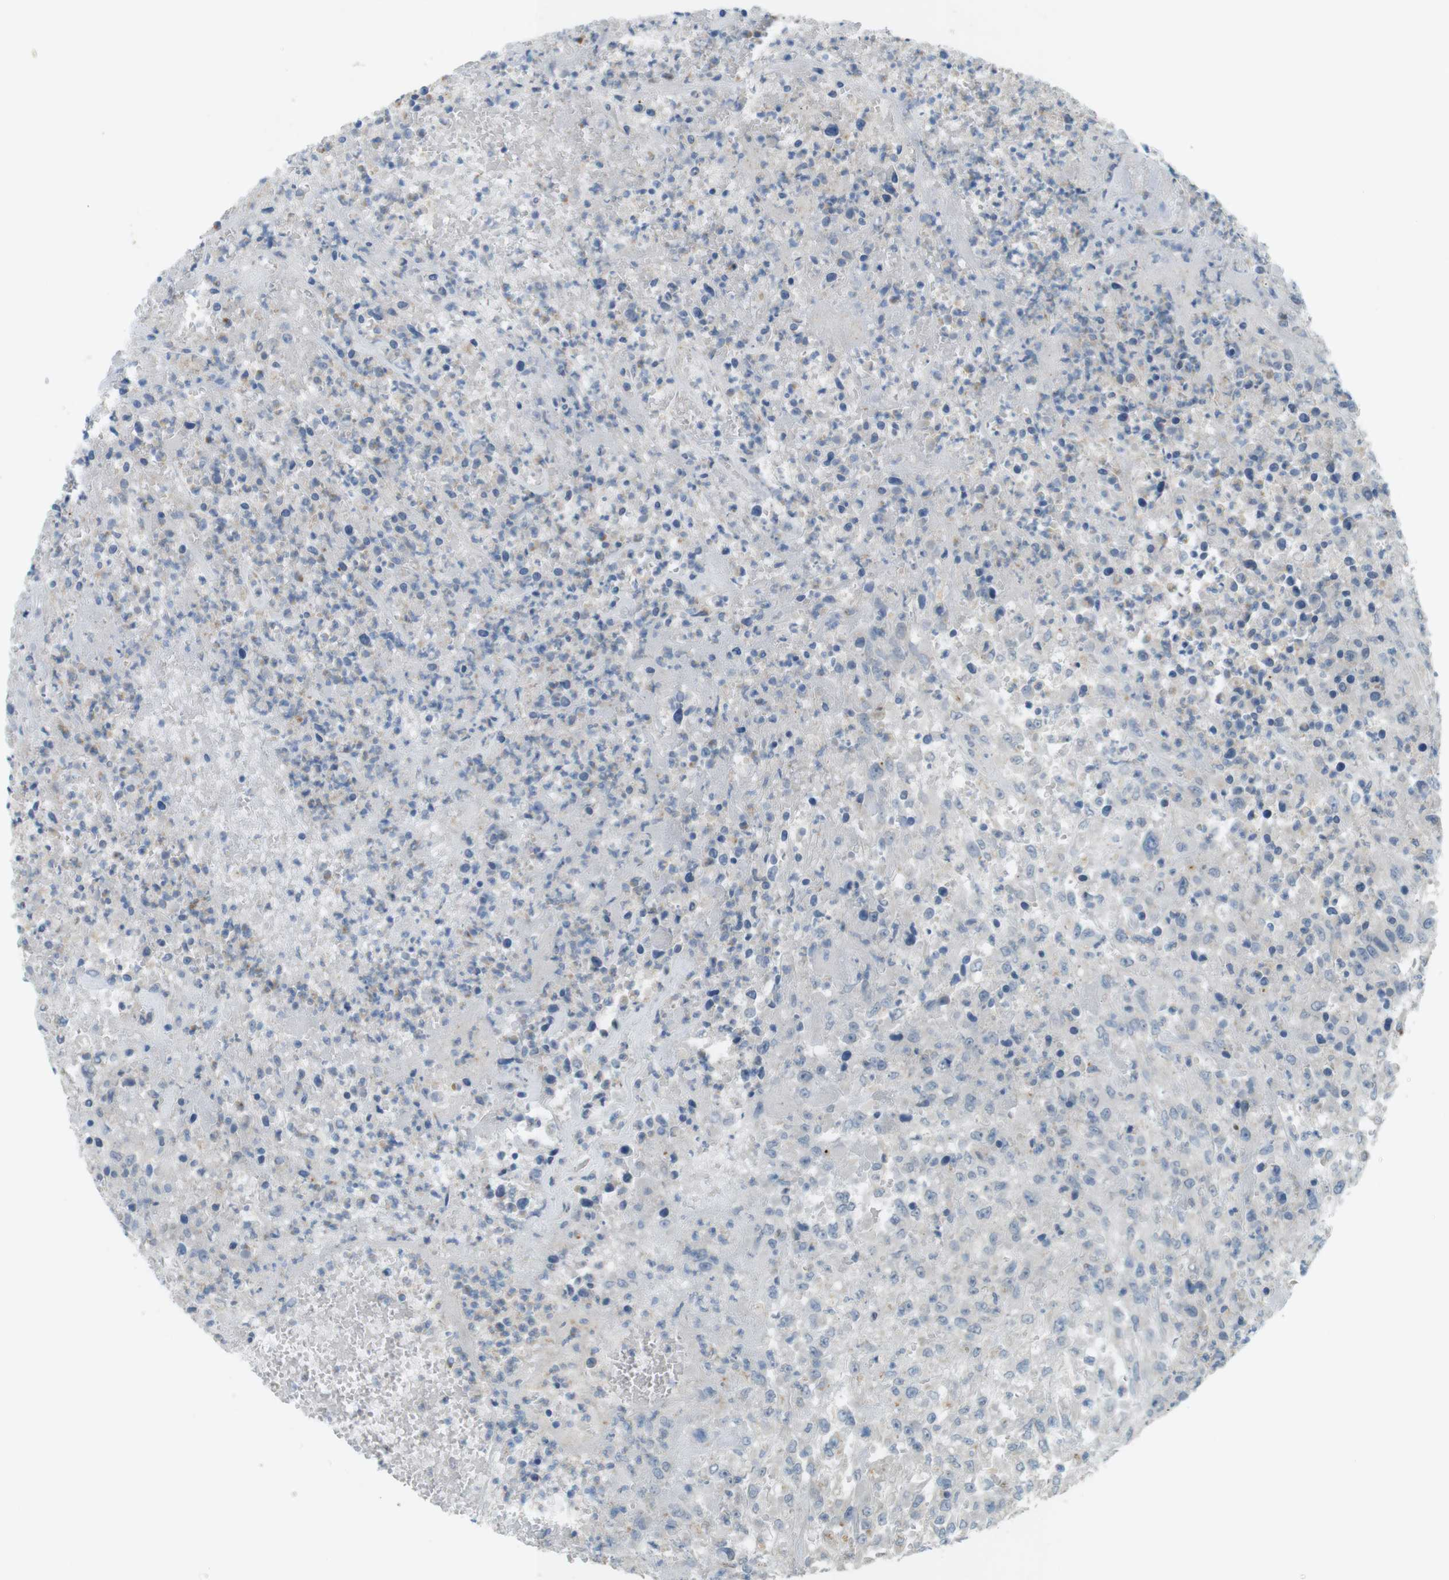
{"staining": {"intensity": "weak", "quantity": "<25%", "location": "cytoplasmic/membranous"}, "tissue": "urothelial cancer", "cell_type": "Tumor cells", "image_type": "cancer", "snomed": [{"axis": "morphology", "description": "Urothelial carcinoma, High grade"}, {"axis": "topography", "description": "Urinary bladder"}], "caption": "Urothelial carcinoma (high-grade) stained for a protein using immunohistochemistry exhibits no expression tumor cells.", "gene": "UGT8", "patient": {"sex": "male", "age": 46}}